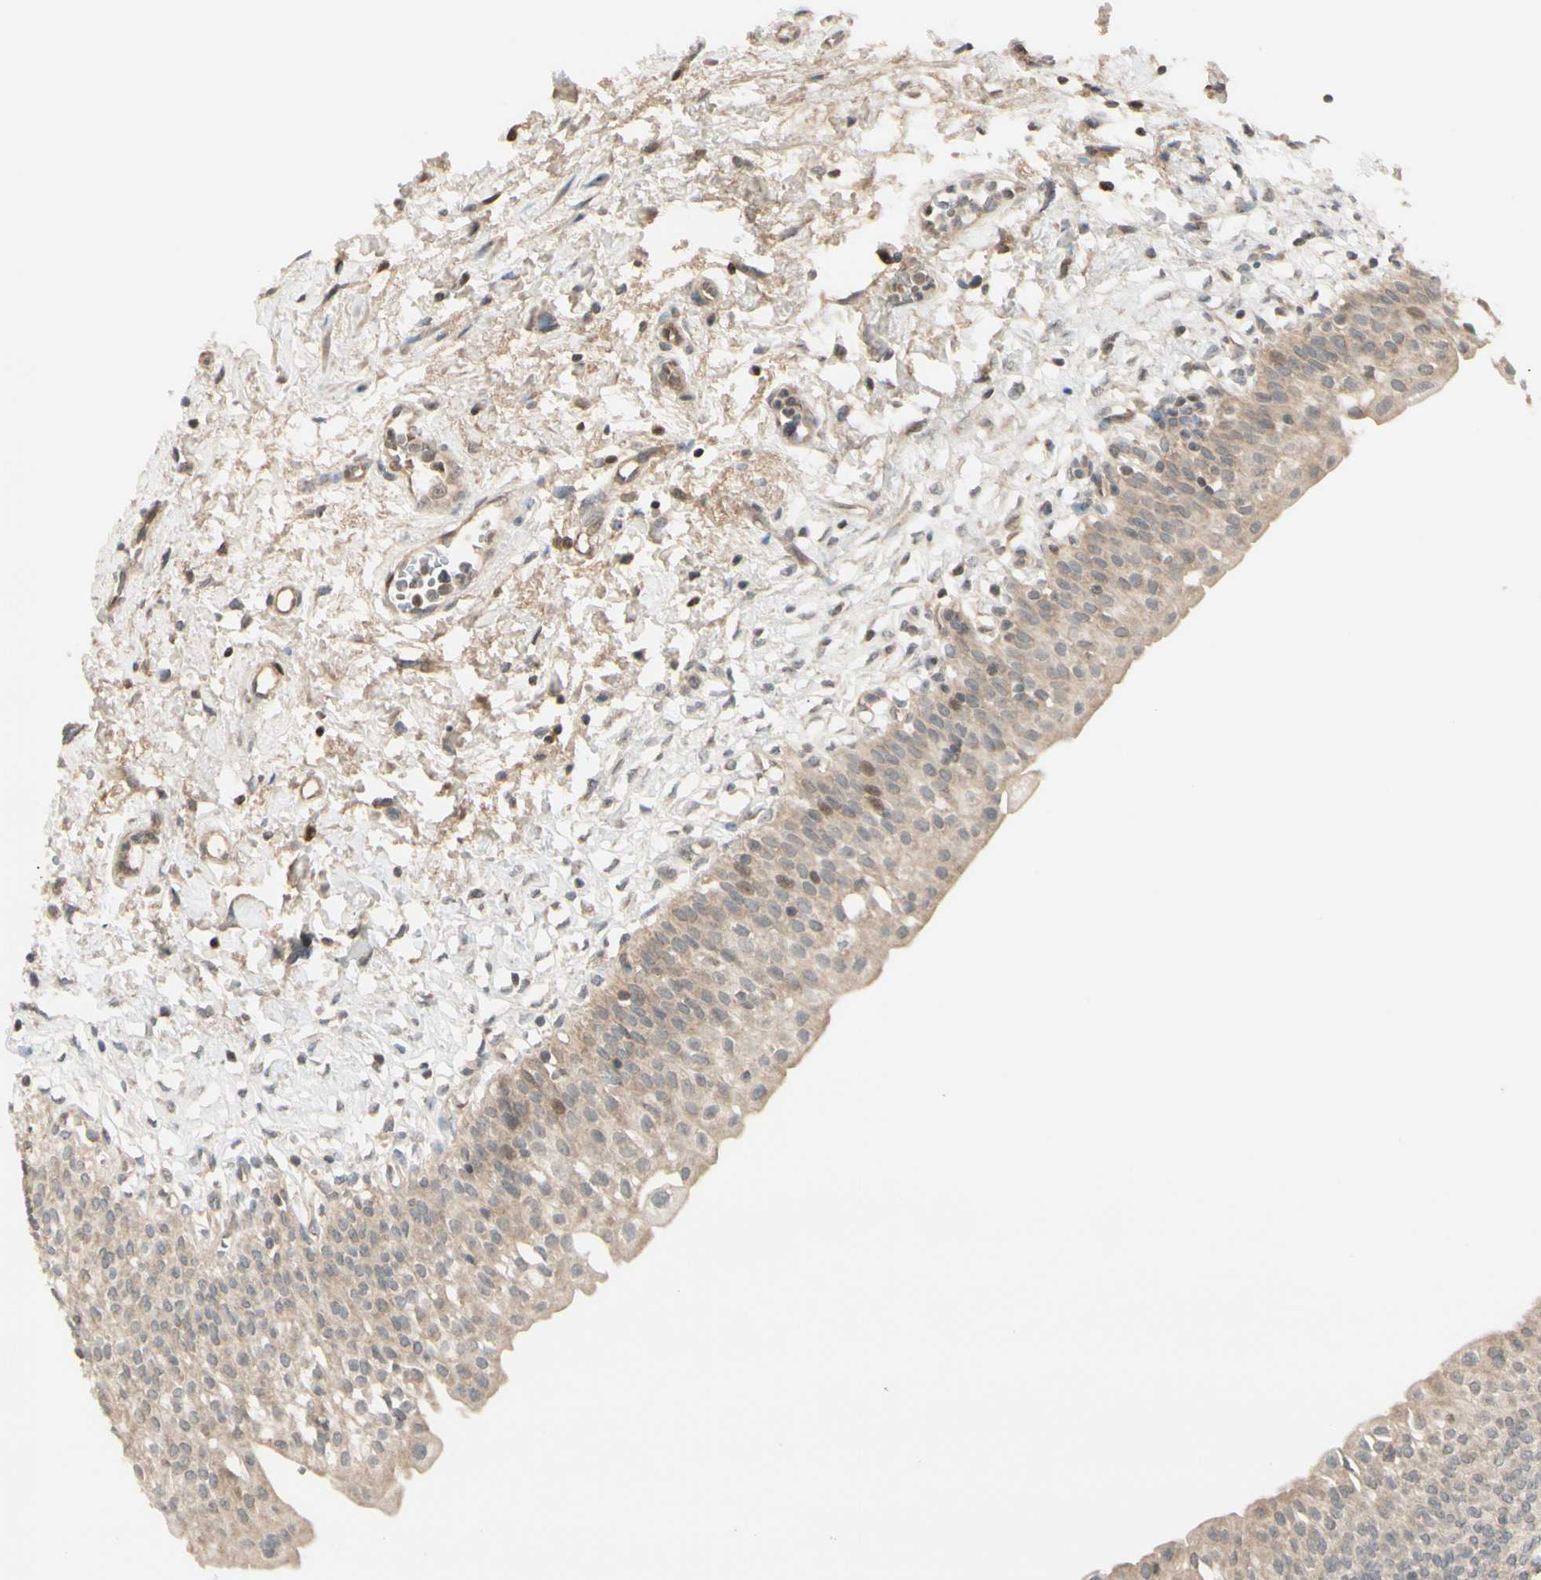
{"staining": {"intensity": "weak", "quantity": ">75%", "location": "cytoplasmic/membranous,nuclear"}, "tissue": "urinary bladder", "cell_type": "Urothelial cells", "image_type": "normal", "snomed": [{"axis": "morphology", "description": "Normal tissue, NOS"}, {"axis": "topography", "description": "Urinary bladder"}], "caption": "This is an image of immunohistochemistry (IHC) staining of benign urinary bladder, which shows weak staining in the cytoplasmic/membranous,nuclear of urothelial cells.", "gene": "FGF10", "patient": {"sex": "male", "age": 55}}